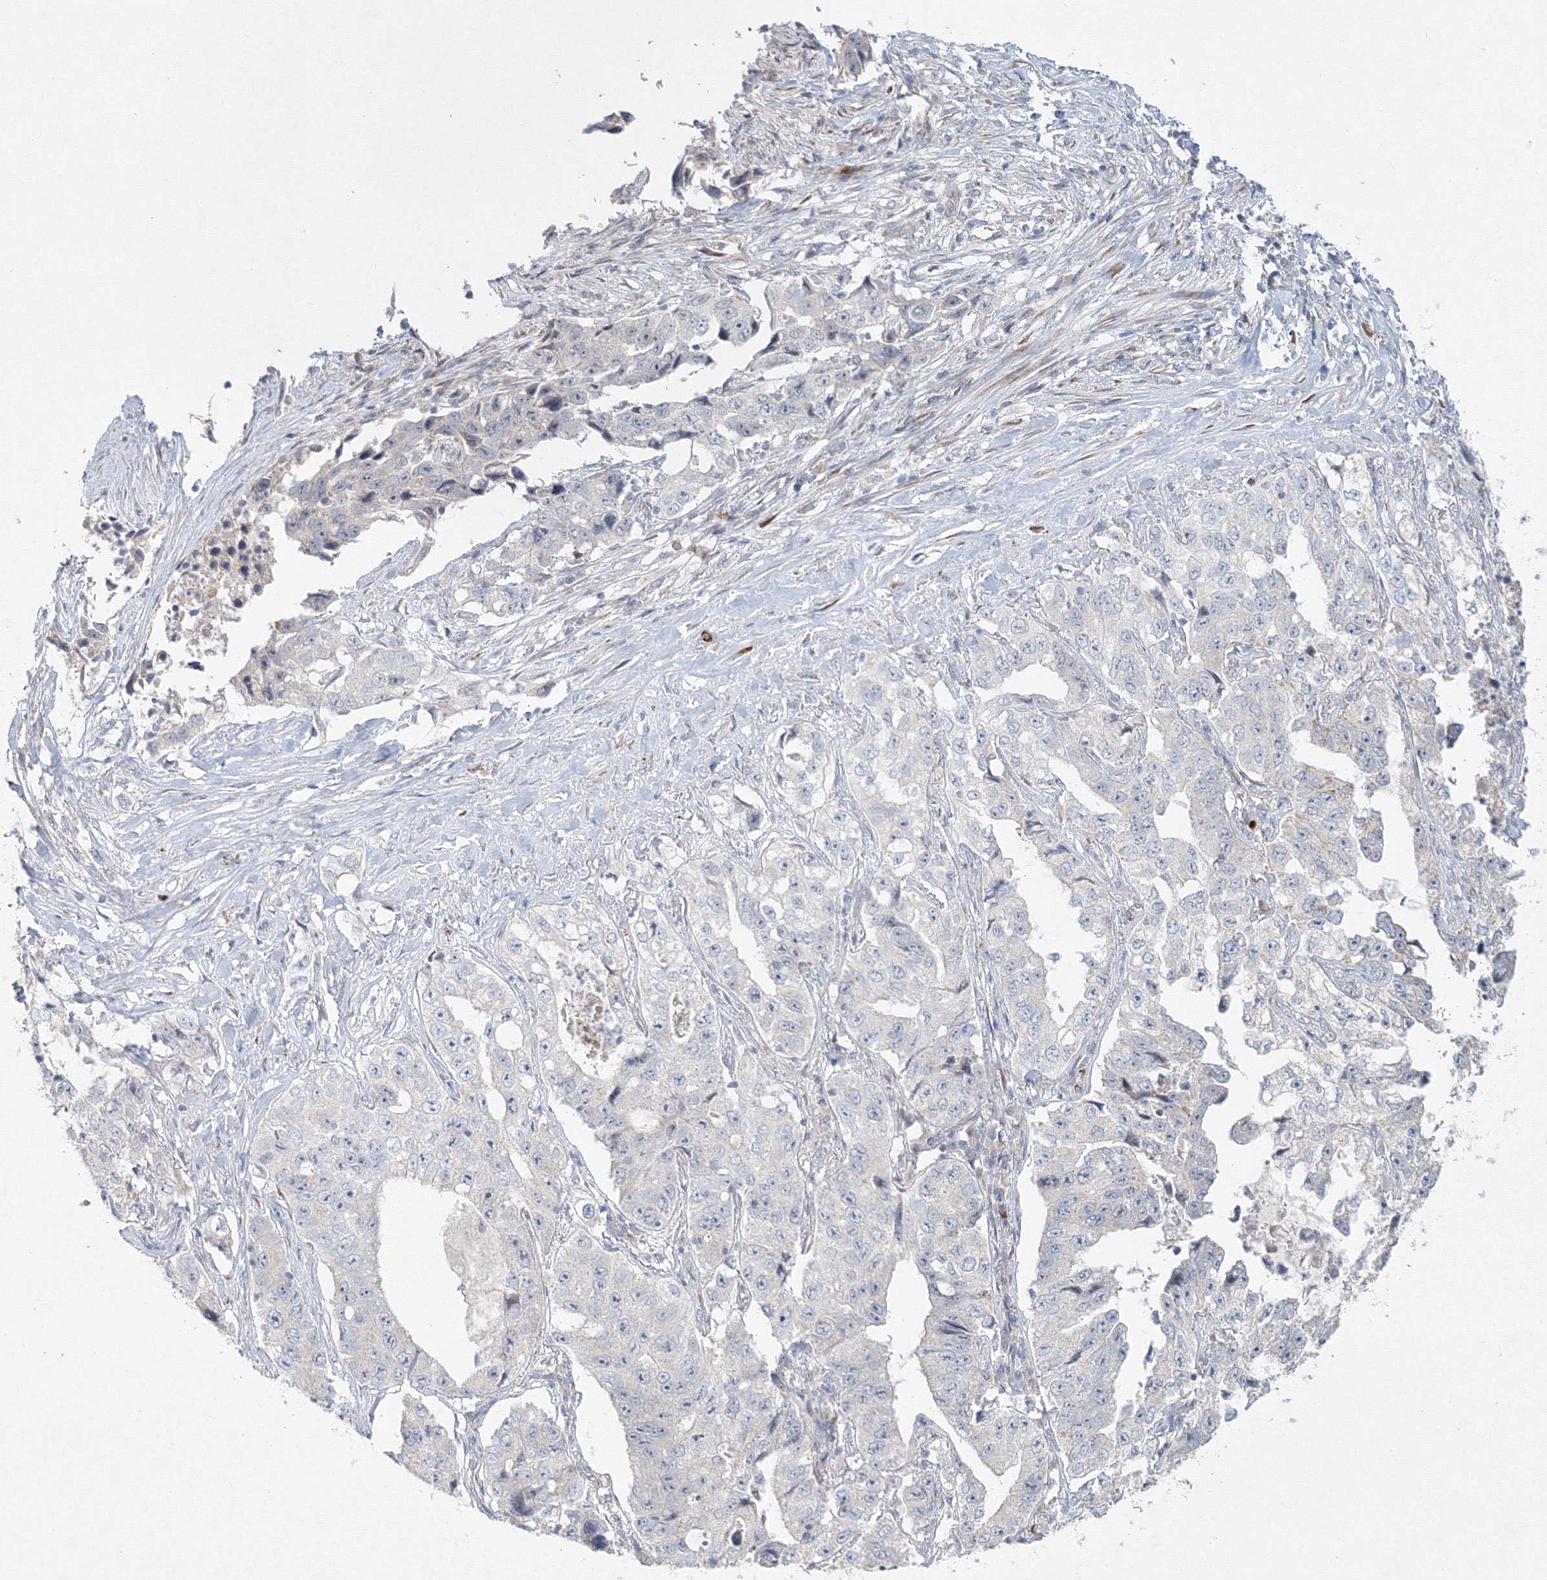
{"staining": {"intensity": "negative", "quantity": "none", "location": "none"}, "tissue": "lung cancer", "cell_type": "Tumor cells", "image_type": "cancer", "snomed": [{"axis": "morphology", "description": "Adenocarcinoma, NOS"}, {"axis": "topography", "description": "Lung"}], "caption": "Tumor cells are negative for protein expression in human lung adenocarcinoma.", "gene": "WDR49", "patient": {"sex": "female", "age": 51}}